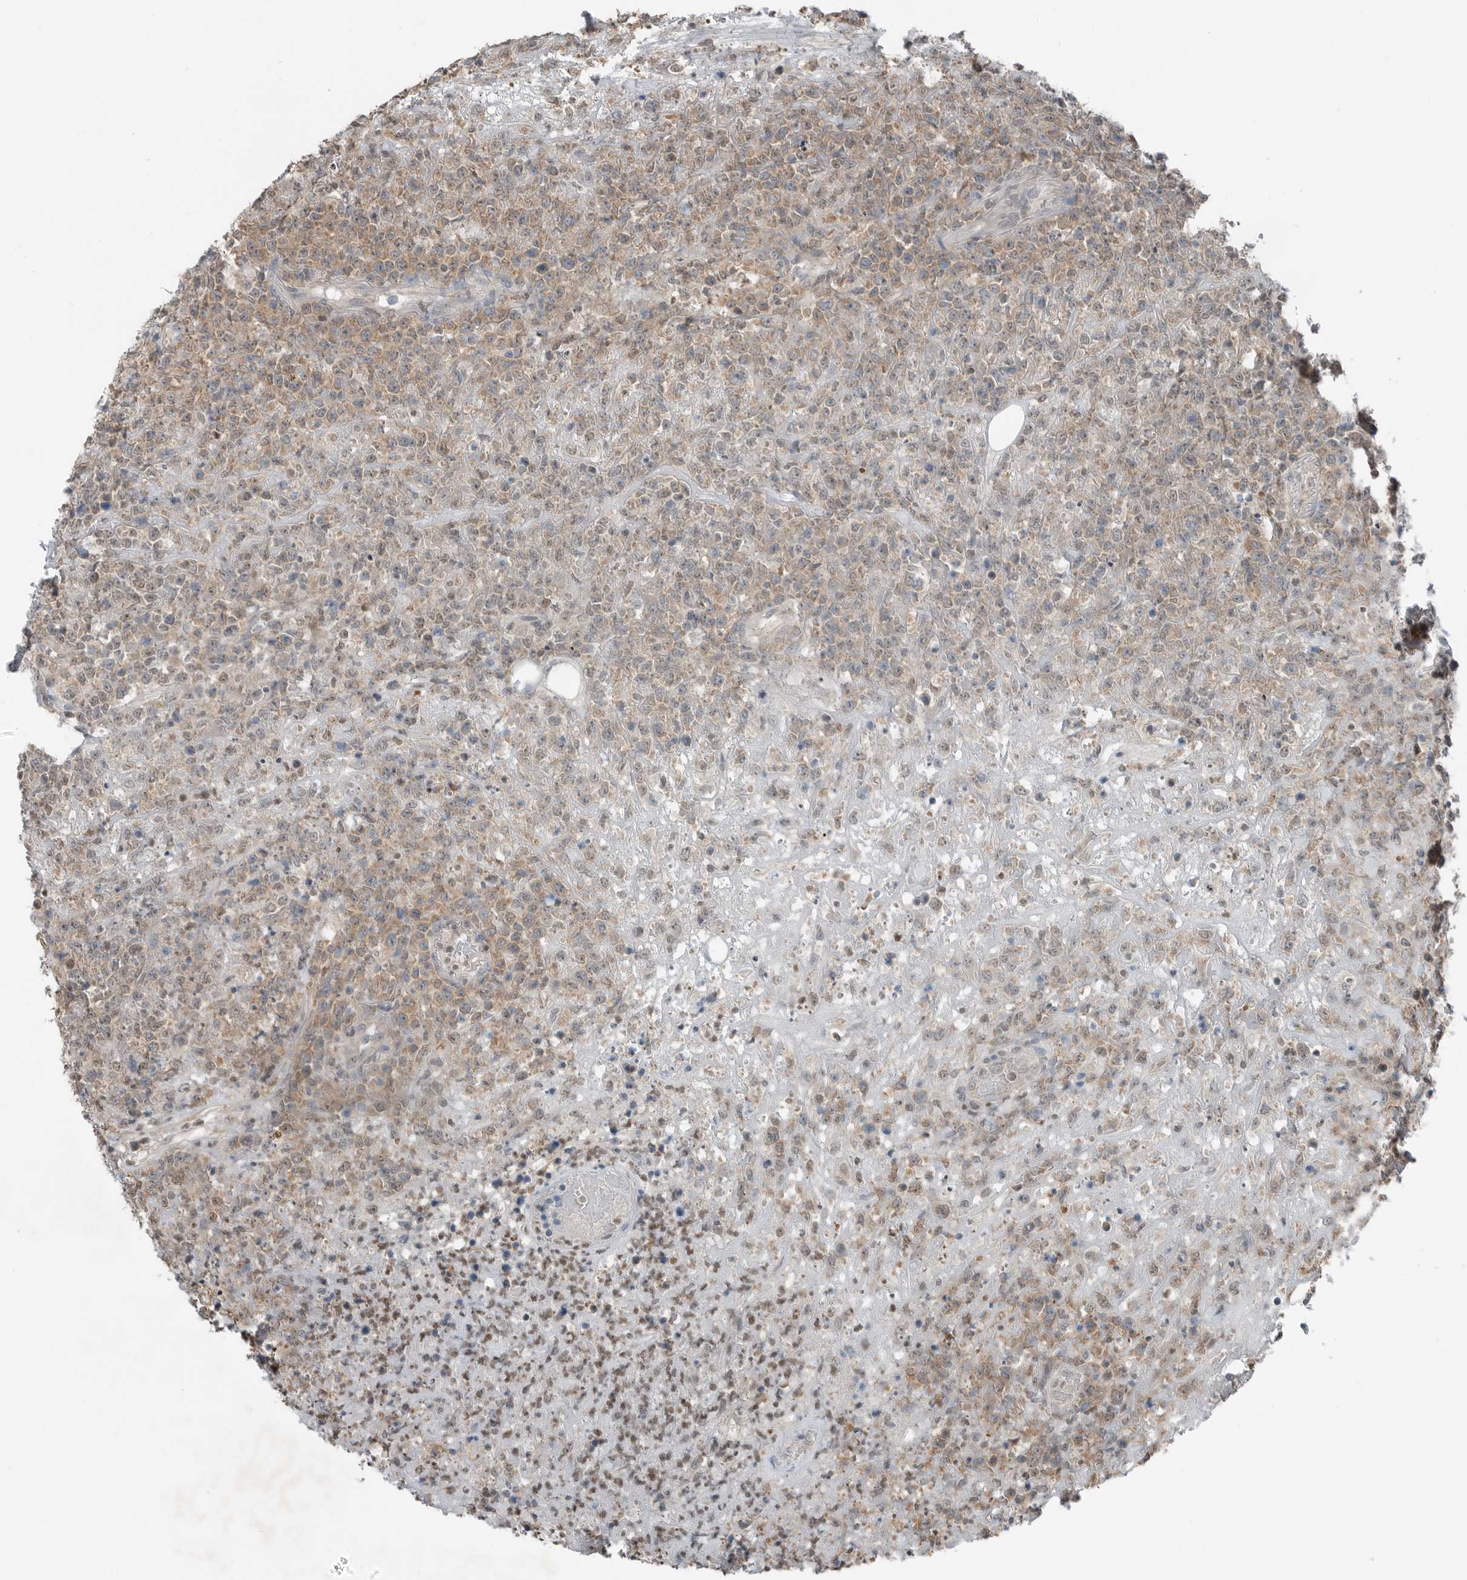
{"staining": {"intensity": "weak", "quantity": ">75%", "location": "cytoplasmic/membranous"}, "tissue": "lymphoma", "cell_type": "Tumor cells", "image_type": "cancer", "snomed": [{"axis": "morphology", "description": "Malignant lymphoma, non-Hodgkin's type, High grade"}, {"axis": "topography", "description": "Colon"}], "caption": "A photomicrograph of lymphoma stained for a protein shows weak cytoplasmic/membranous brown staining in tumor cells.", "gene": "MFAP3L", "patient": {"sex": "female", "age": 53}}